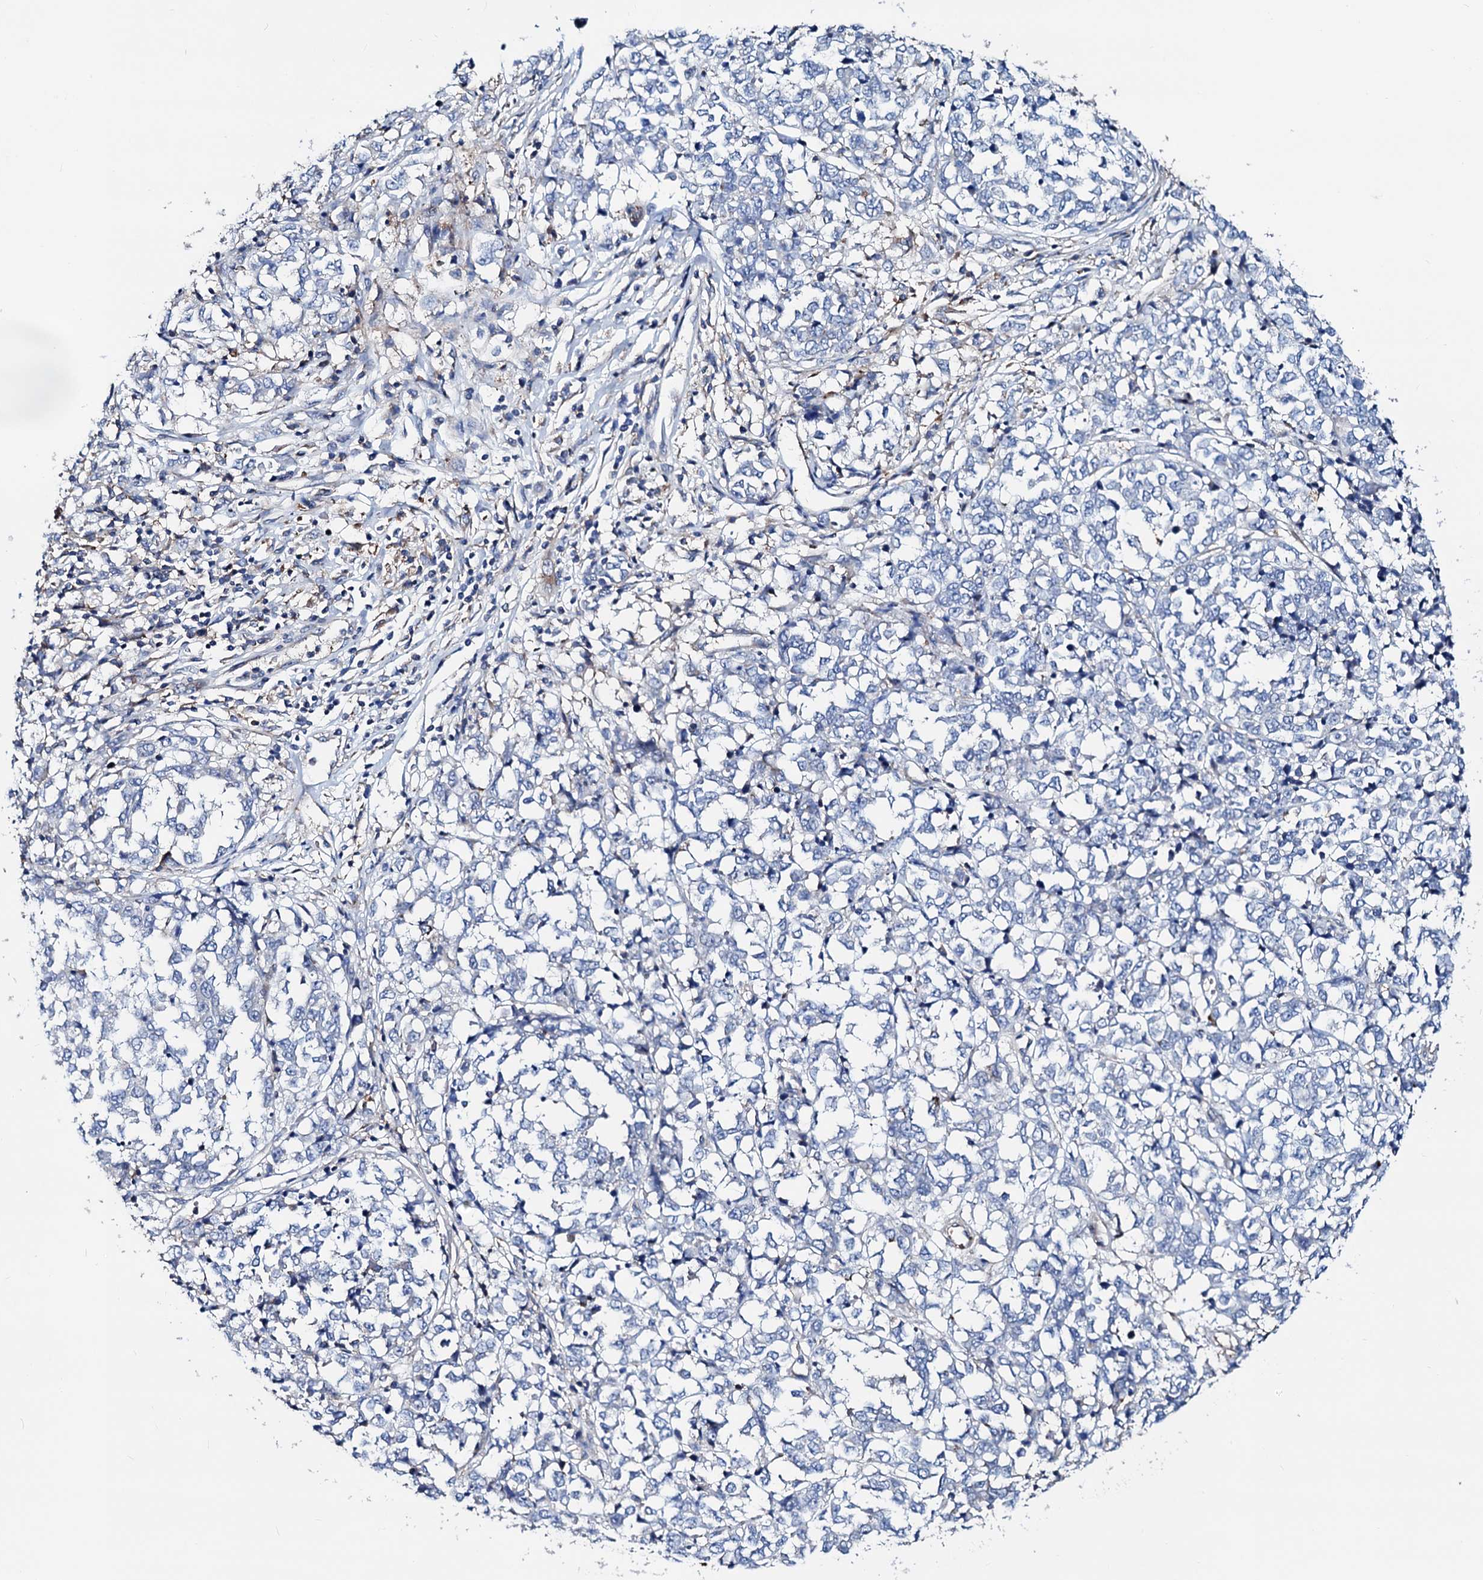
{"staining": {"intensity": "negative", "quantity": "none", "location": "none"}, "tissue": "melanoma", "cell_type": "Tumor cells", "image_type": "cancer", "snomed": [{"axis": "morphology", "description": "Malignant melanoma, NOS"}, {"axis": "topography", "description": "Skin"}], "caption": "Tumor cells show no significant protein expression in malignant melanoma.", "gene": "GCOM1", "patient": {"sex": "female", "age": 72}}